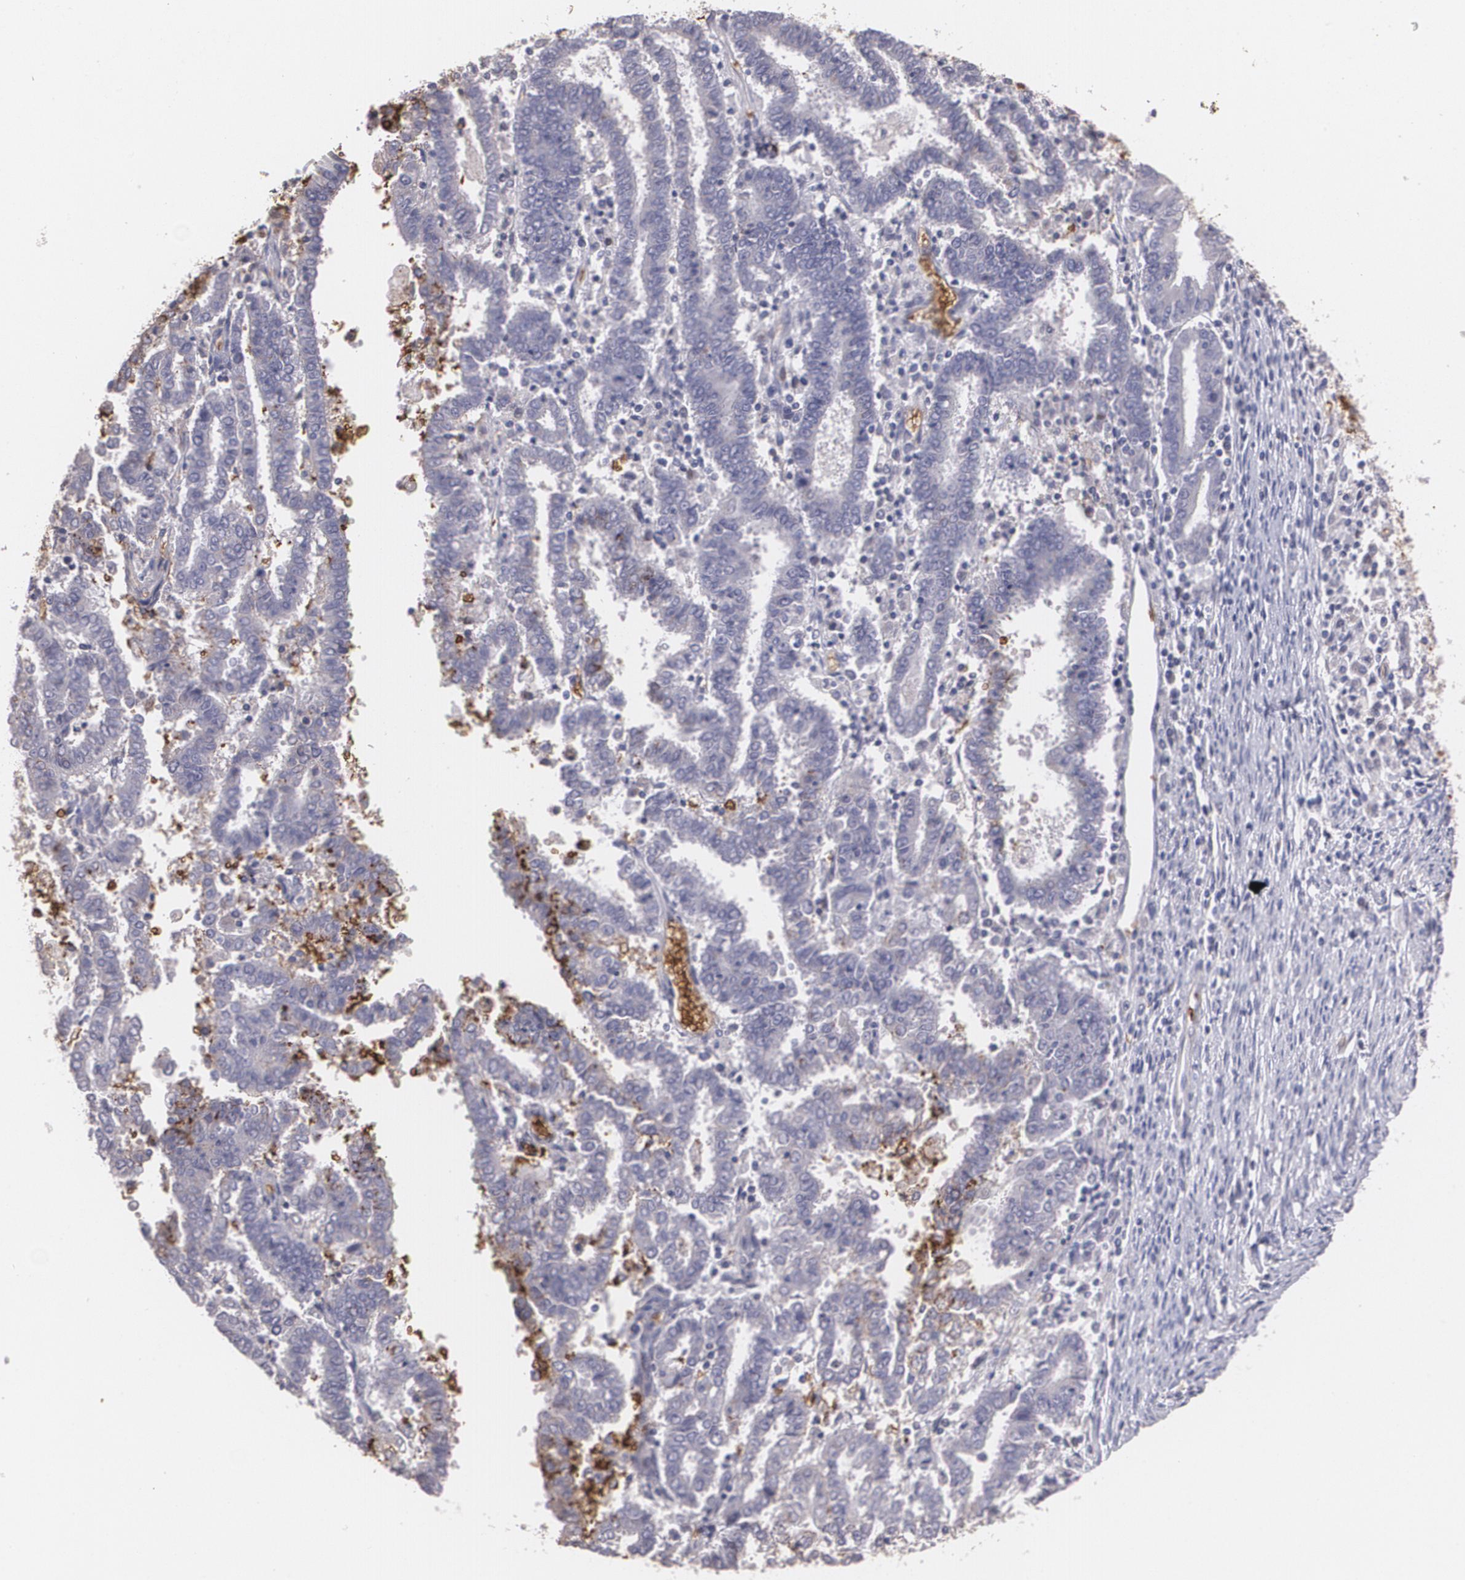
{"staining": {"intensity": "weak", "quantity": "<25%", "location": "cytoplasmic/membranous"}, "tissue": "endometrial cancer", "cell_type": "Tumor cells", "image_type": "cancer", "snomed": [{"axis": "morphology", "description": "Adenocarcinoma, NOS"}, {"axis": "topography", "description": "Uterus"}], "caption": "An immunohistochemistry (IHC) photomicrograph of endometrial cancer is shown. There is no staining in tumor cells of endometrial cancer.", "gene": "SLC2A1", "patient": {"sex": "female", "age": 83}}